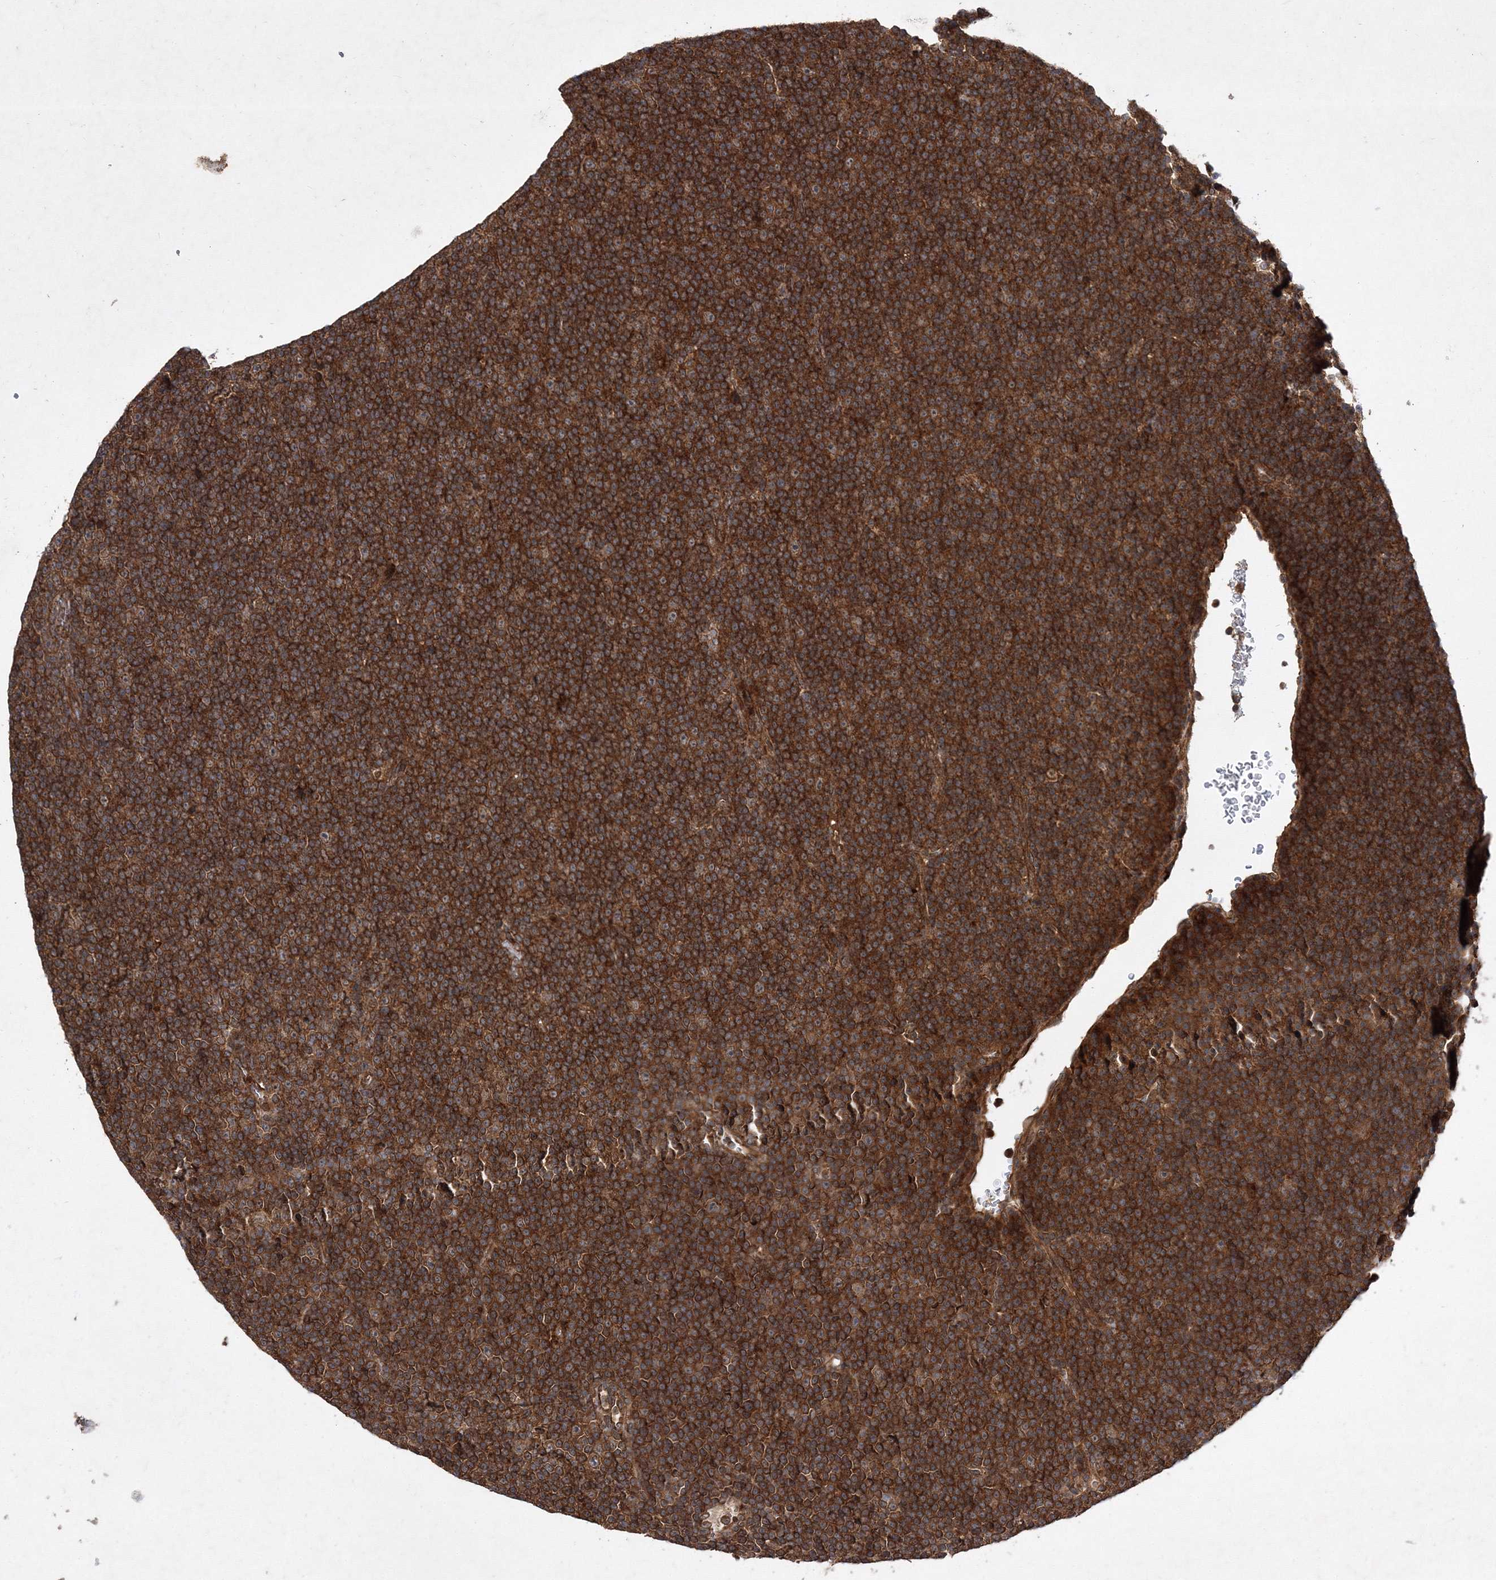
{"staining": {"intensity": "strong", "quantity": ">75%", "location": "cytoplasmic/membranous"}, "tissue": "lymphoma", "cell_type": "Tumor cells", "image_type": "cancer", "snomed": [{"axis": "morphology", "description": "Malignant lymphoma, non-Hodgkin's type, Low grade"}, {"axis": "topography", "description": "Lymph node"}], "caption": "Lymphoma tissue exhibits strong cytoplasmic/membranous positivity in about >75% of tumor cells The staining is performed using DAB brown chromogen to label protein expression. The nuclei are counter-stained blue using hematoxylin.", "gene": "DNAJC13", "patient": {"sex": "female", "age": 67}}